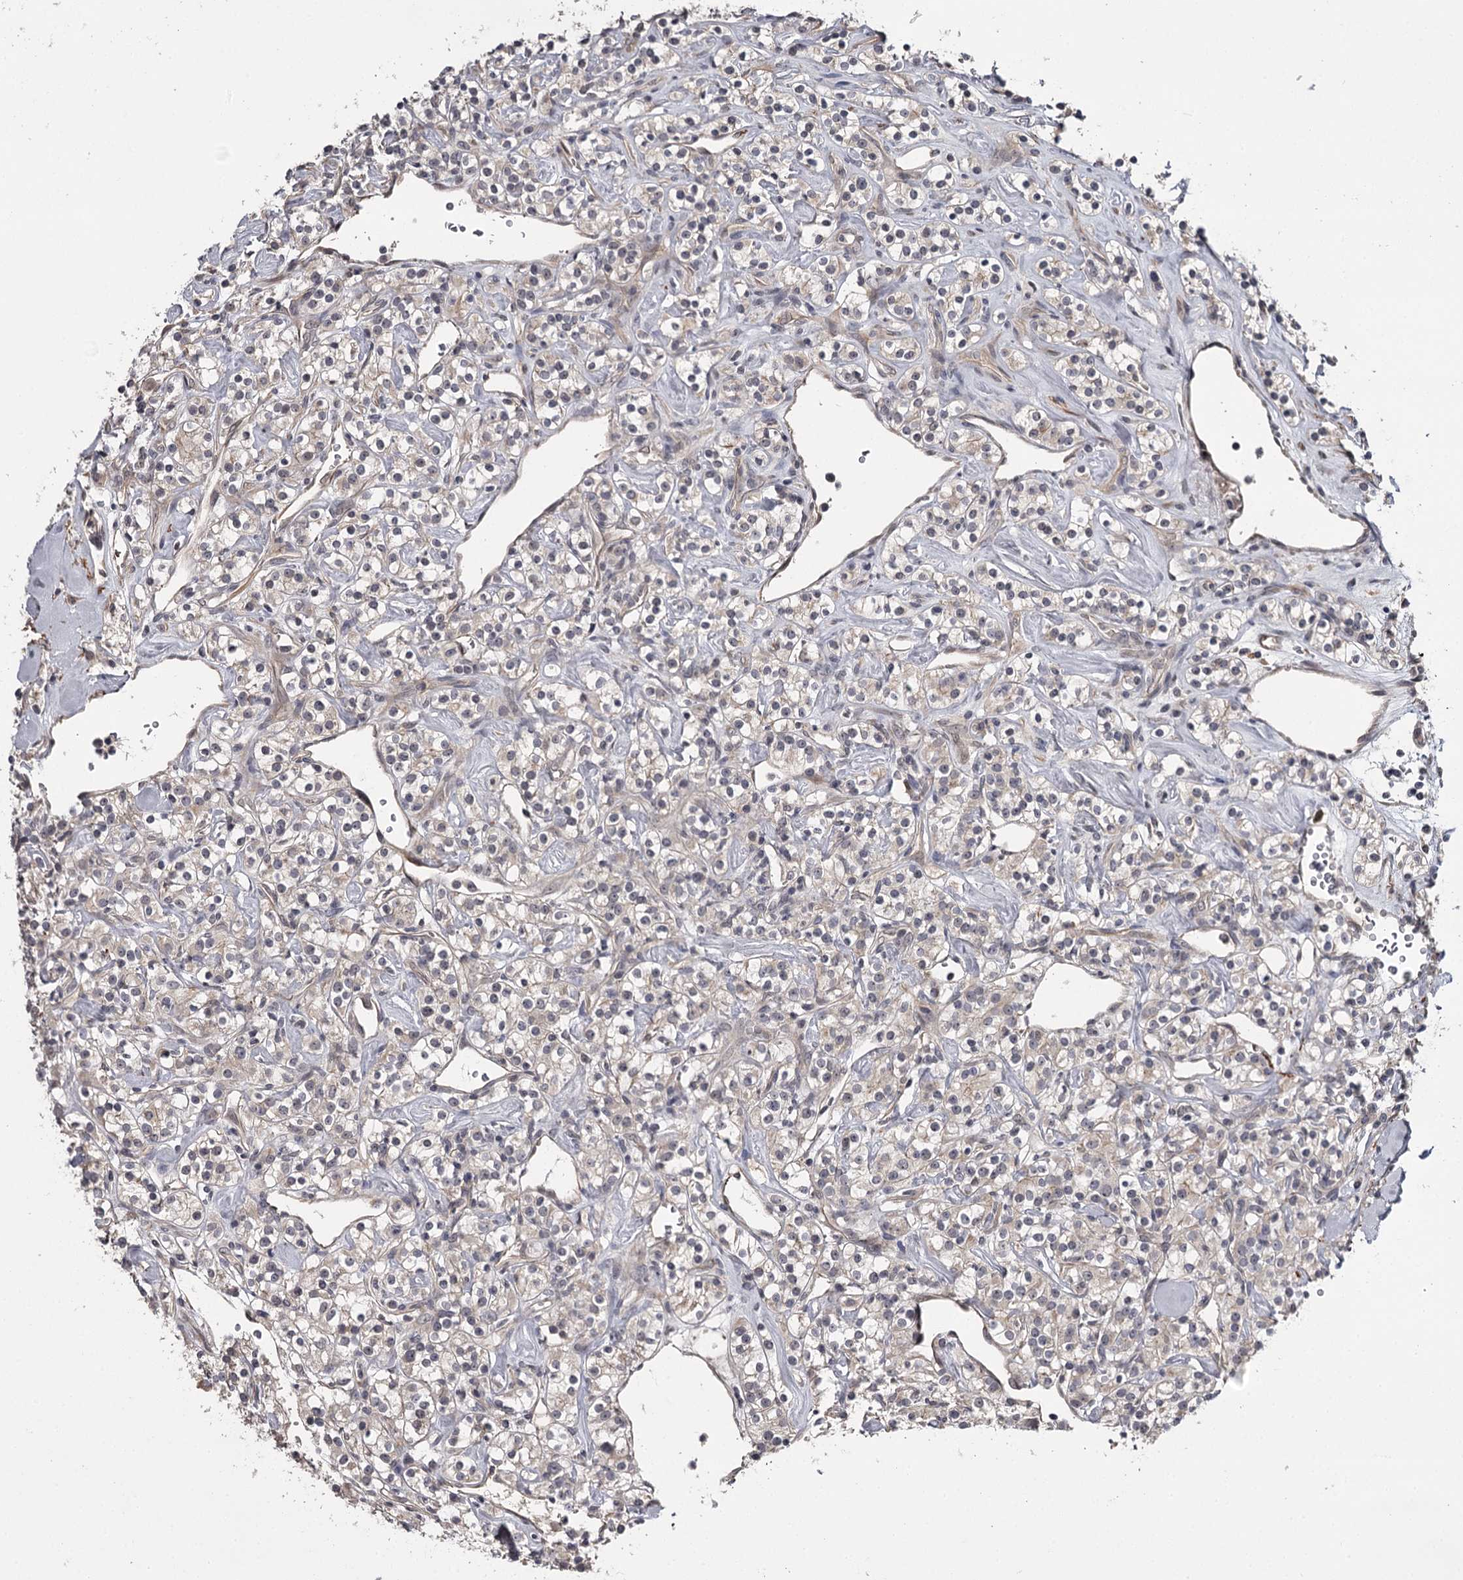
{"staining": {"intensity": "weak", "quantity": "<25%", "location": "cytoplasmic/membranous"}, "tissue": "renal cancer", "cell_type": "Tumor cells", "image_type": "cancer", "snomed": [{"axis": "morphology", "description": "Adenocarcinoma, NOS"}, {"axis": "topography", "description": "Kidney"}], "caption": "Immunohistochemical staining of renal cancer shows no significant positivity in tumor cells.", "gene": "CWF19L2", "patient": {"sex": "male", "age": 77}}